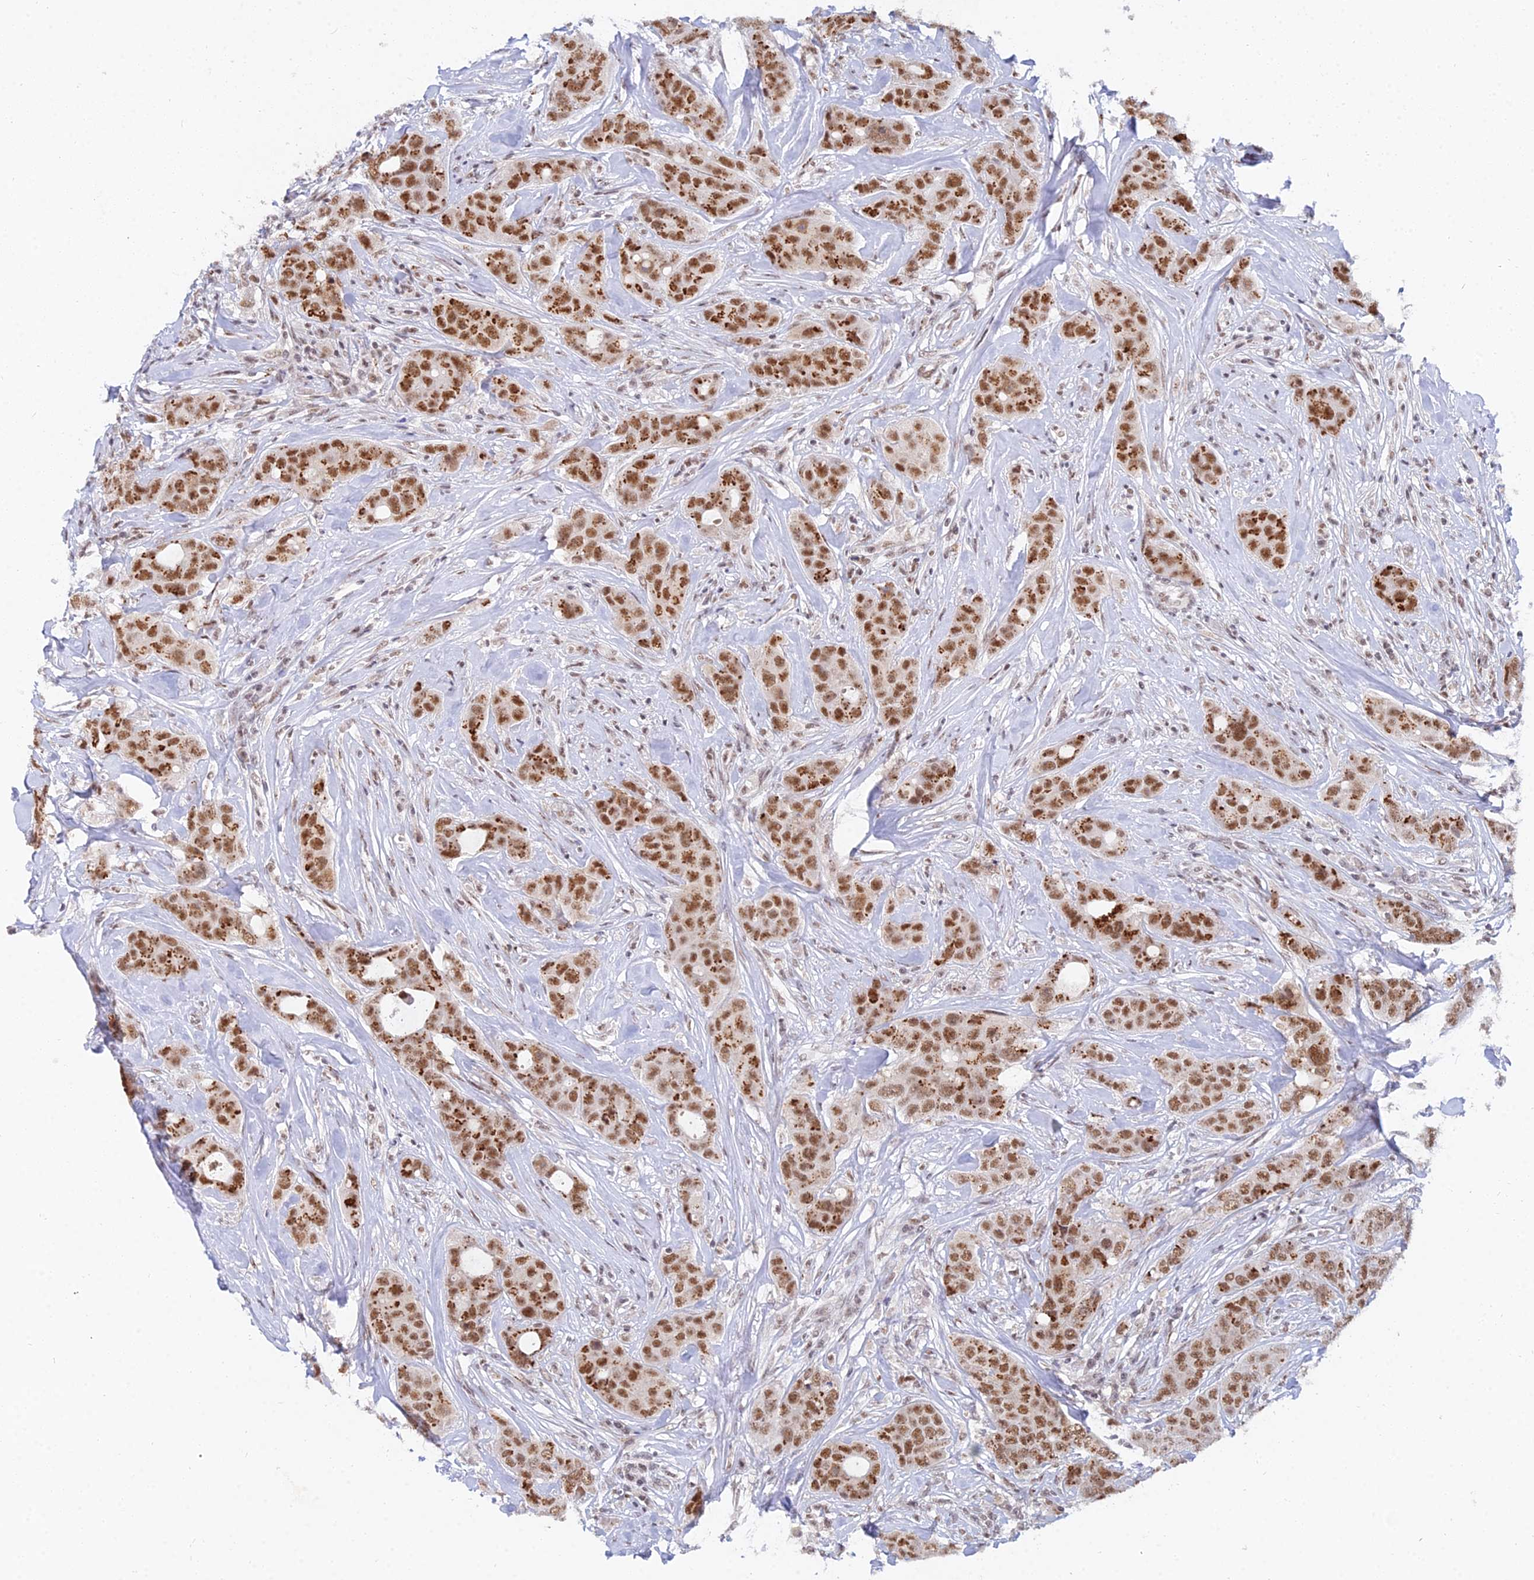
{"staining": {"intensity": "moderate", "quantity": ">75%", "location": "cytoplasmic/membranous,nuclear"}, "tissue": "breast cancer", "cell_type": "Tumor cells", "image_type": "cancer", "snomed": [{"axis": "morphology", "description": "Duct carcinoma"}, {"axis": "topography", "description": "Breast"}], "caption": "Brown immunohistochemical staining in human invasive ductal carcinoma (breast) displays moderate cytoplasmic/membranous and nuclear staining in approximately >75% of tumor cells. The staining is performed using DAB brown chromogen to label protein expression. The nuclei are counter-stained blue using hematoxylin.", "gene": "THOC3", "patient": {"sex": "female", "age": 43}}